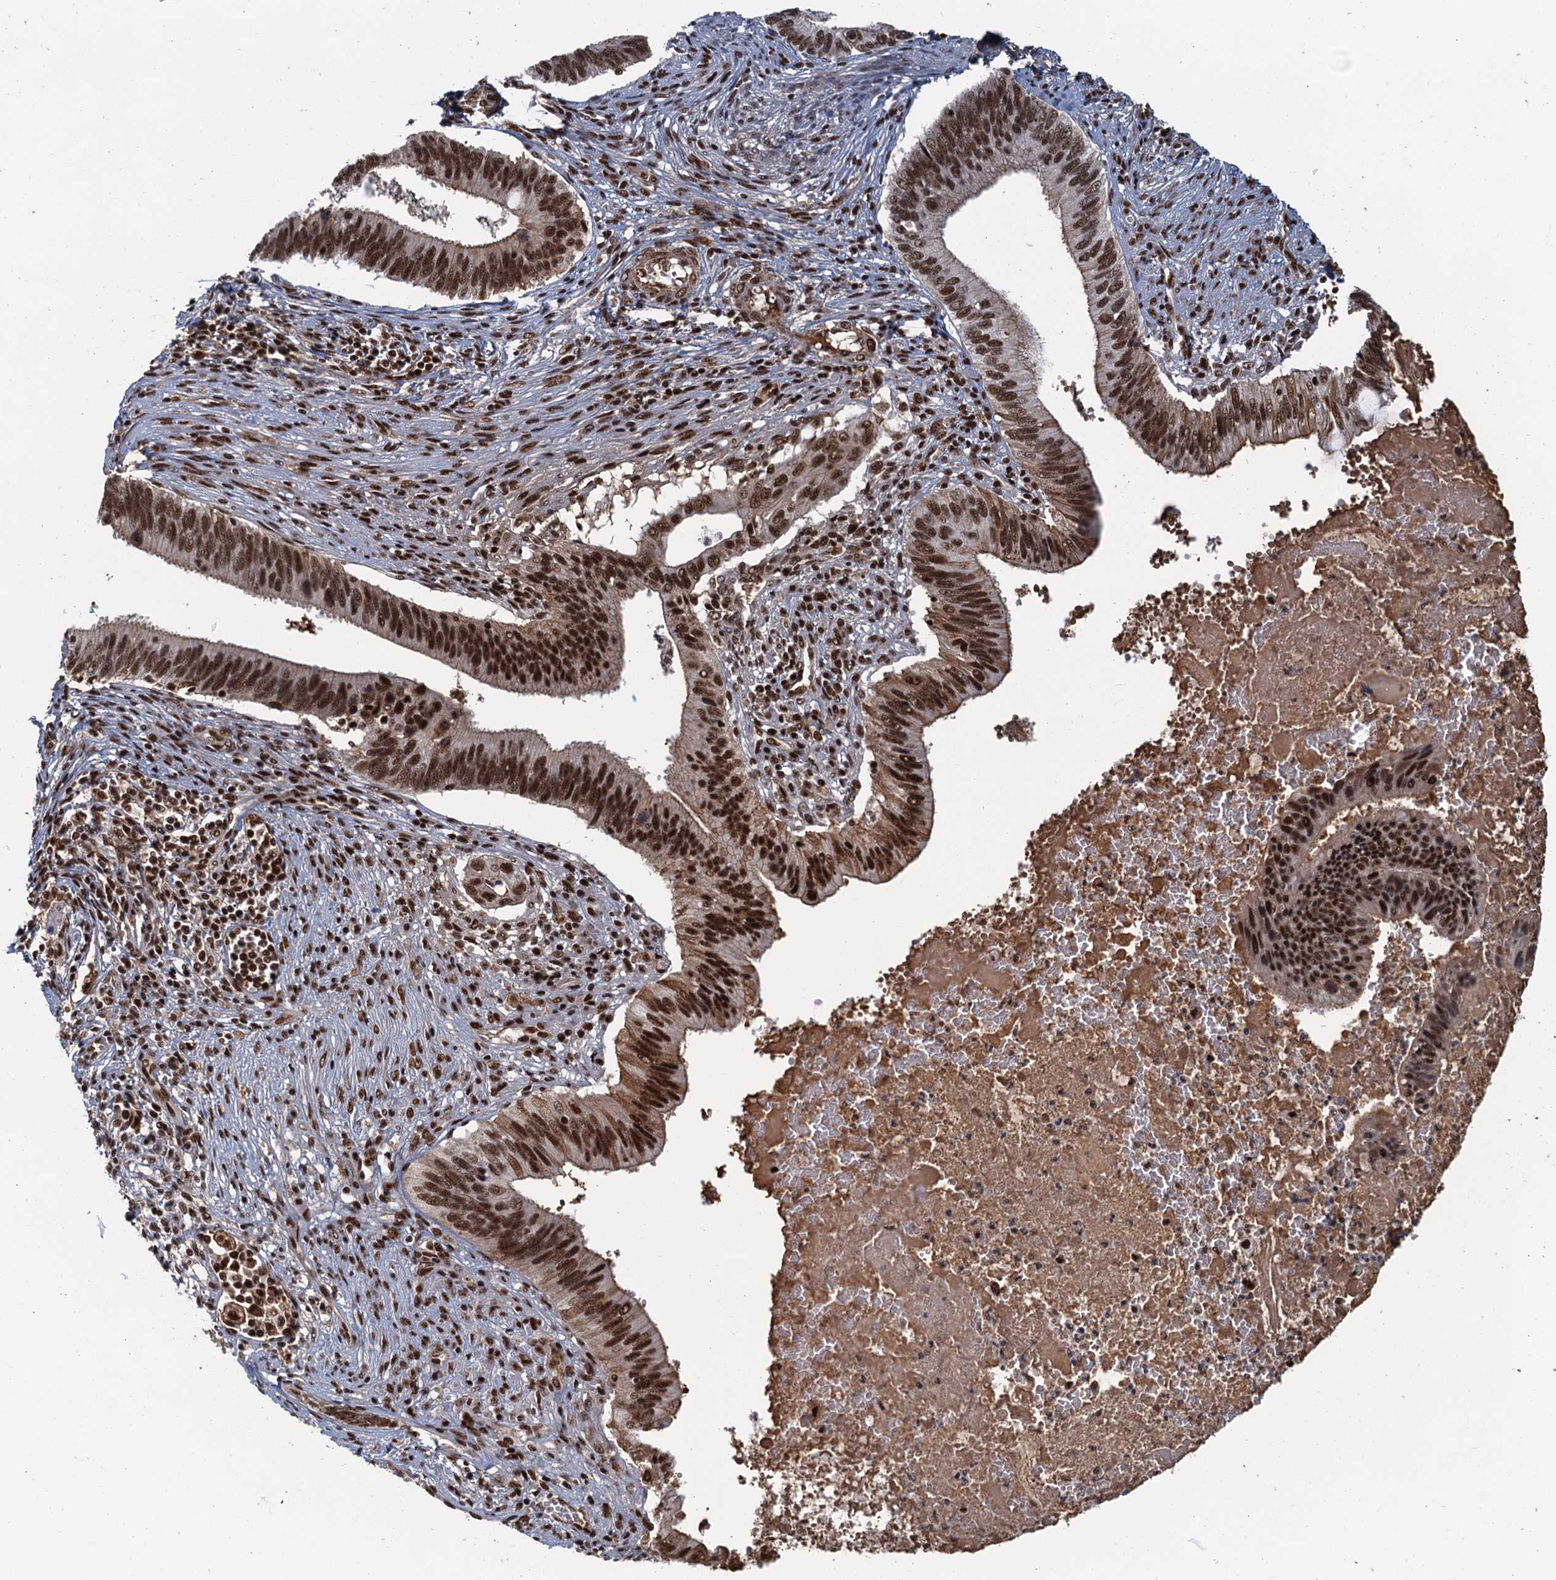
{"staining": {"intensity": "strong", "quantity": ">75%", "location": "nuclear"}, "tissue": "cervical cancer", "cell_type": "Tumor cells", "image_type": "cancer", "snomed": [{"axis": "morphology", "description": "Adenocarcinoma, NOS"}, {"axis": "topography", "description": "Cervix"}], "caption": "About >75% of tumor cells in human cervical adenocarcinoma exhibit strong nuclear protein positivity as visualized by brown immunohistochemical staining.", "gene": "ZC3H18", "patient": {"sex": "female", "age": 42}}